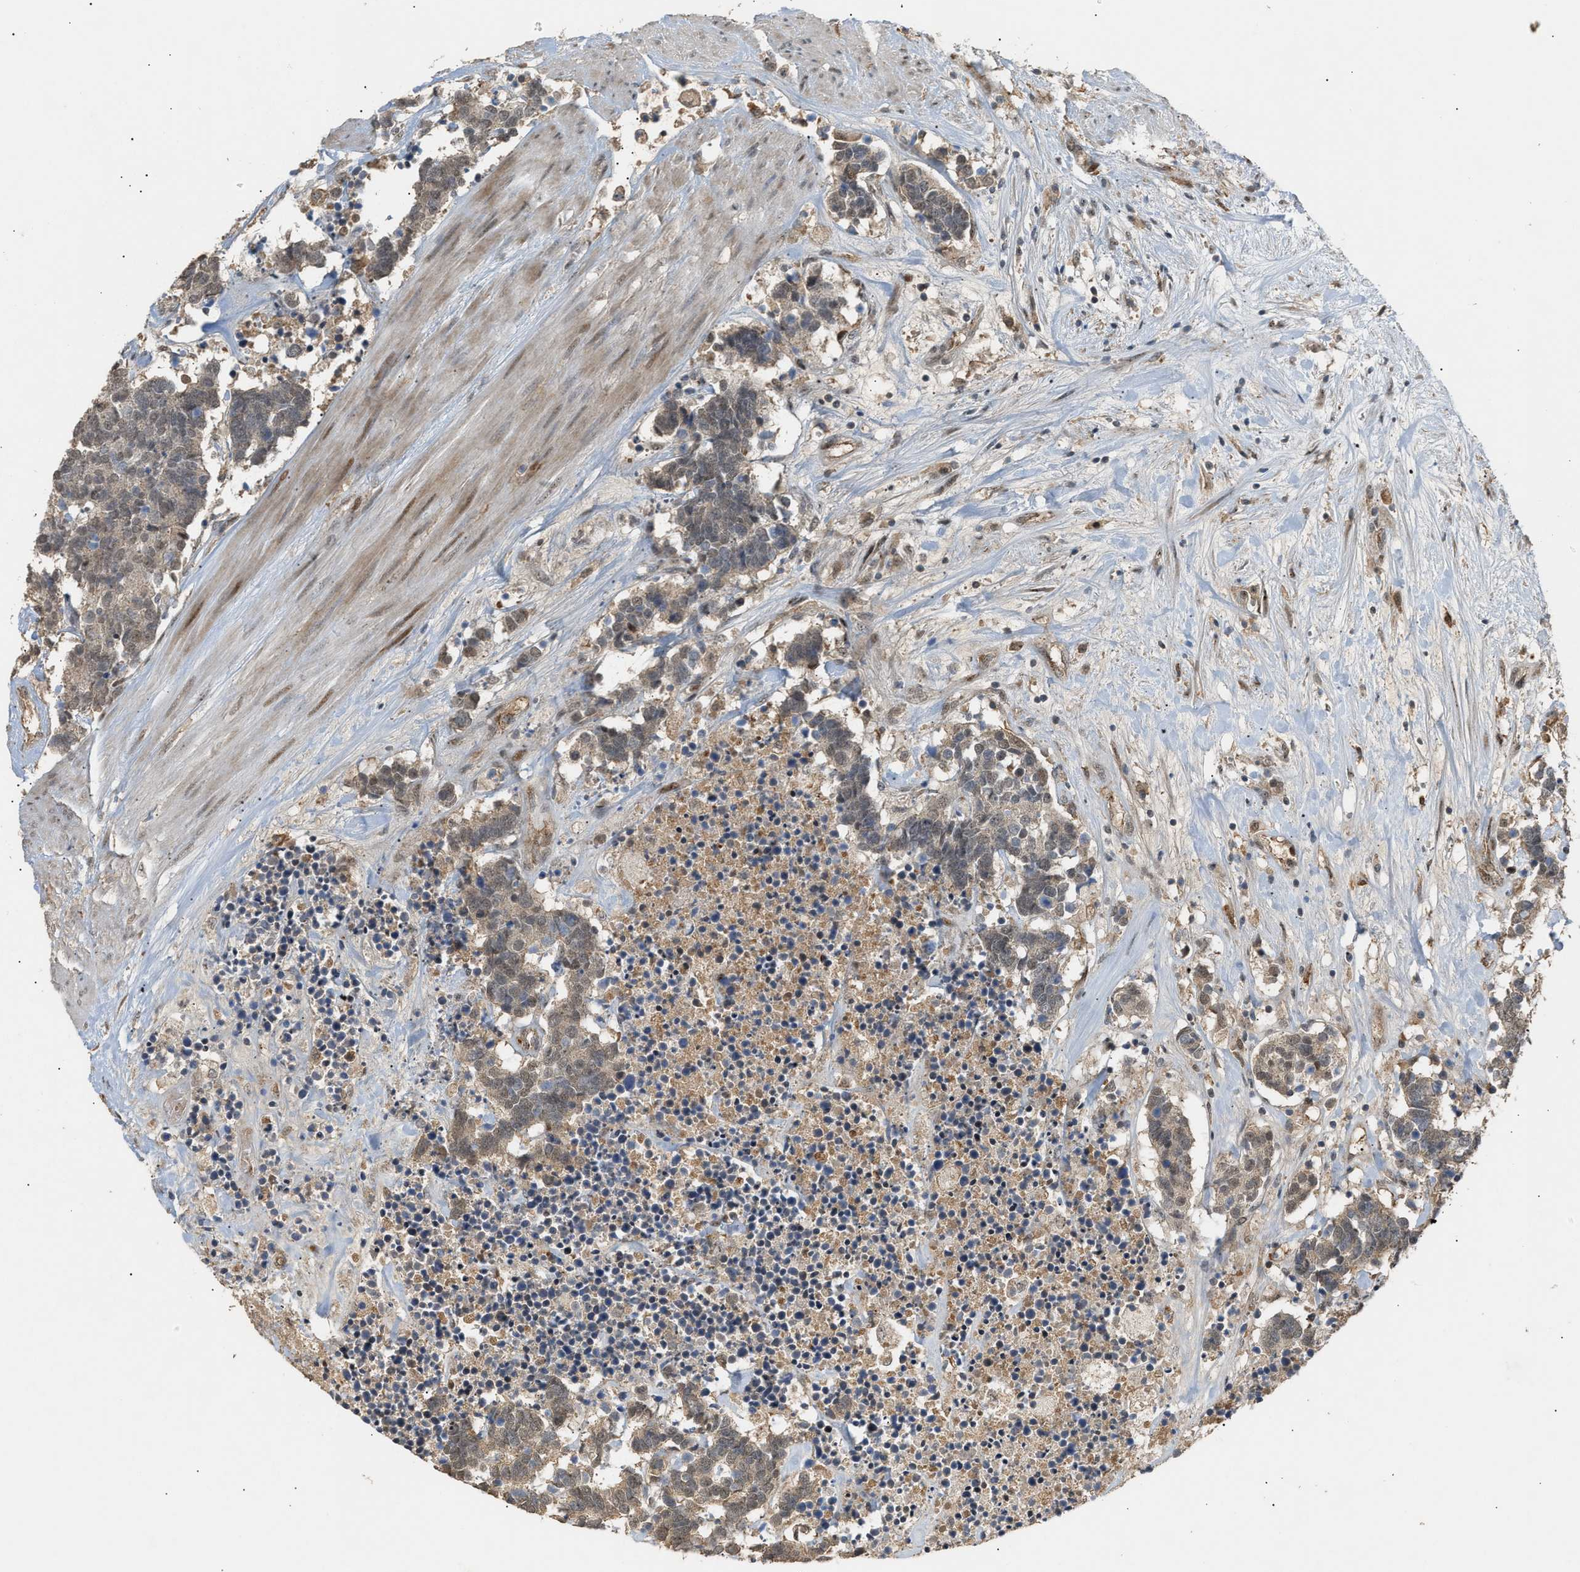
{"staining": {"intensity": "weak", "quantity": "25%-75%", "location": "cytoplasmic/membranous,nuclear"}, "tissue": "carcinoid", "cell_type": "Tumor cells", "image_type": "cancer", "snomed": [{"axis": "morphology", "description": "Carcinoma, NOS"}, {"axis": "morphology", "description": "Carcinoid, malignant, NOS"}, {"axis": "topography", "description": "Urinary bladder"}], "caption": "Immunohistochemical staining of malignant carcinoid demonstrates low levels of weak cytoplasmic/membranous and nuclear protein positivity in about 25%-75% of tumor cells.", "gene": "ZFAND5", "patient": {"sex": "male", "age": 57}}